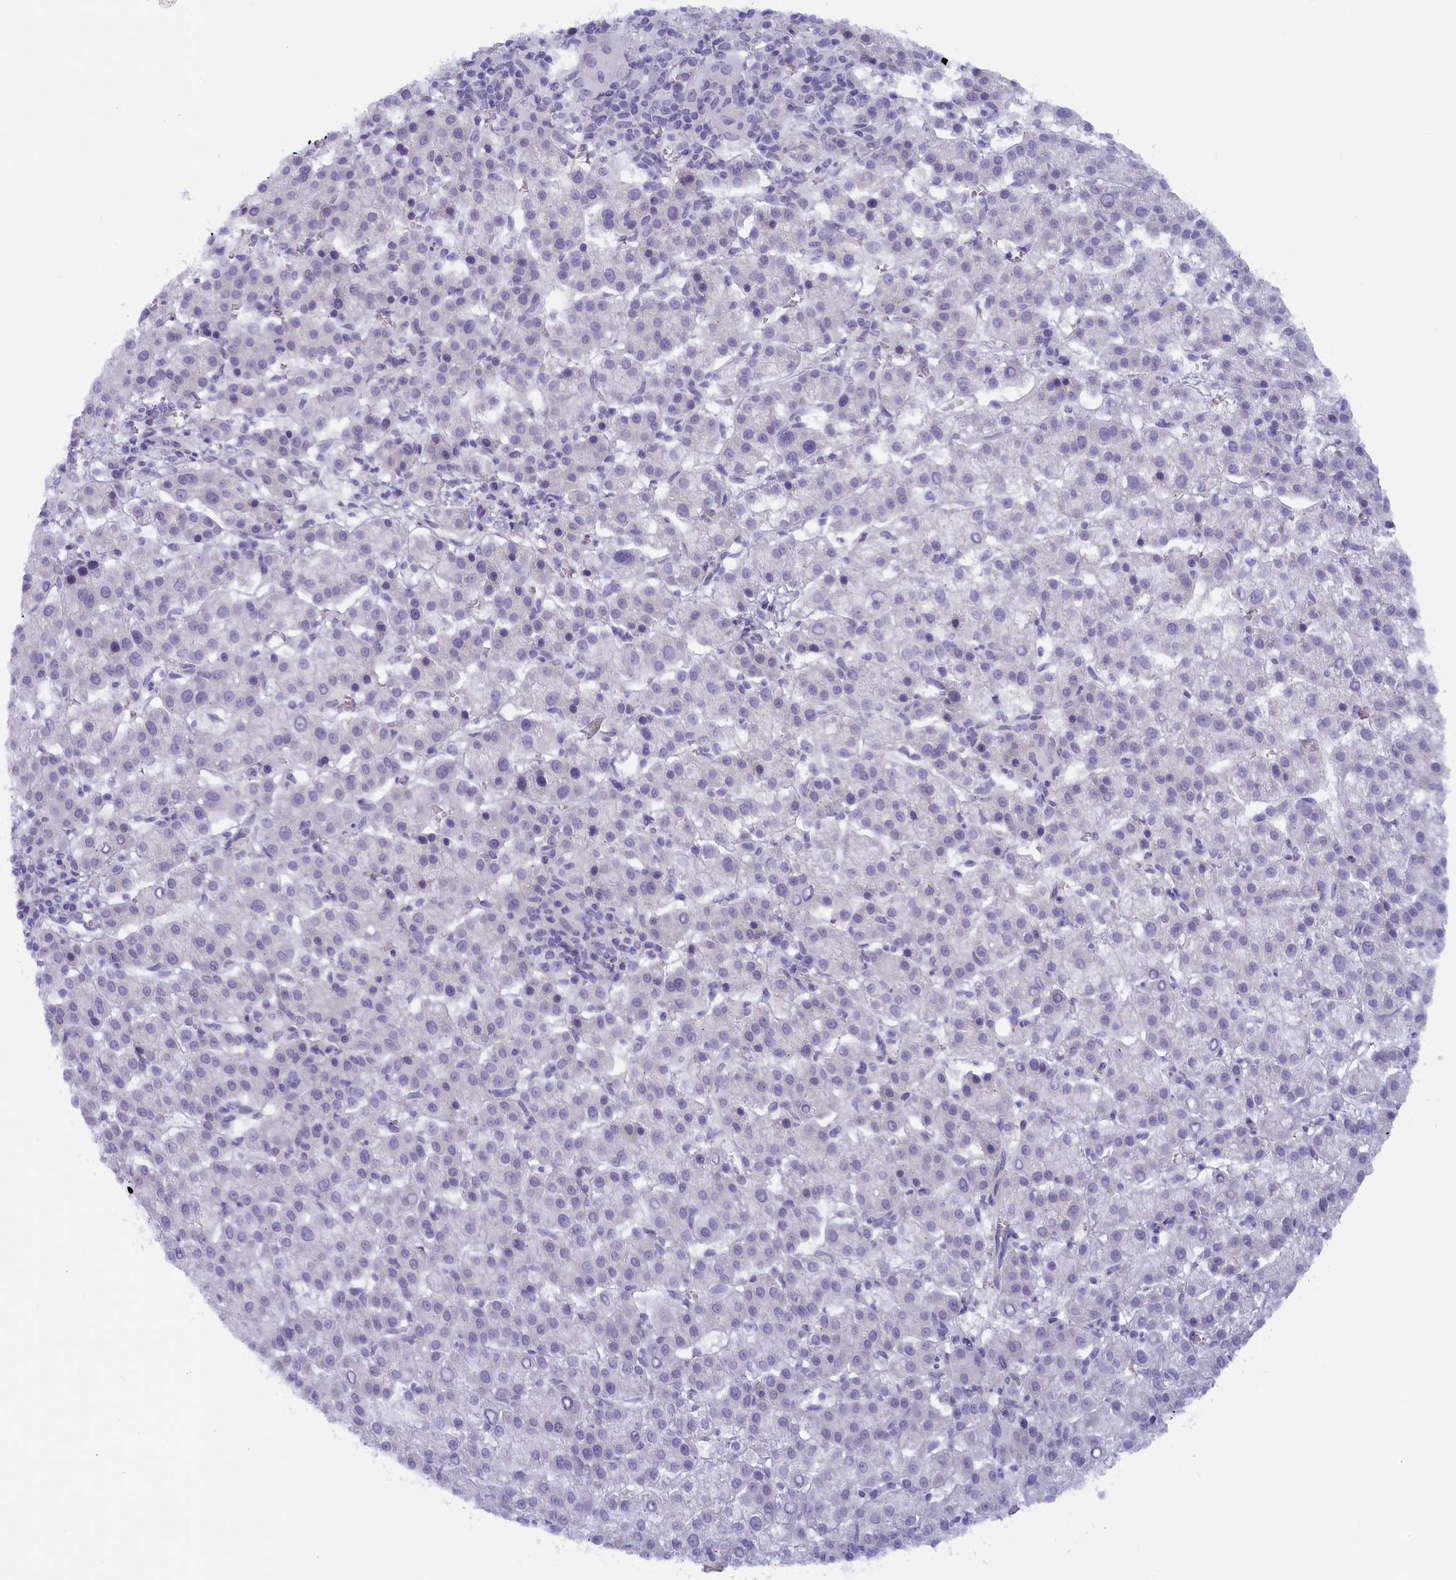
{"staining": {"intensity": "negative", "quantity": "none", "location": "none"}, "tissue": "liver cancer", "cell_type": "Tumor cells", "image_type": "cancer", "snomed": [{"axis": "morphology", "description": "Carcinoma, Hepatocellular, NOS"}, {"axis": "topography", "description": "Liver"}], "caption": "This is an immunohistochemistry micrograph of hepatocellular carcinoma (liver). There is no staining in tumor cells.", "gene": "SEC31B", "patient": {"sex": "female", "age": 58}}